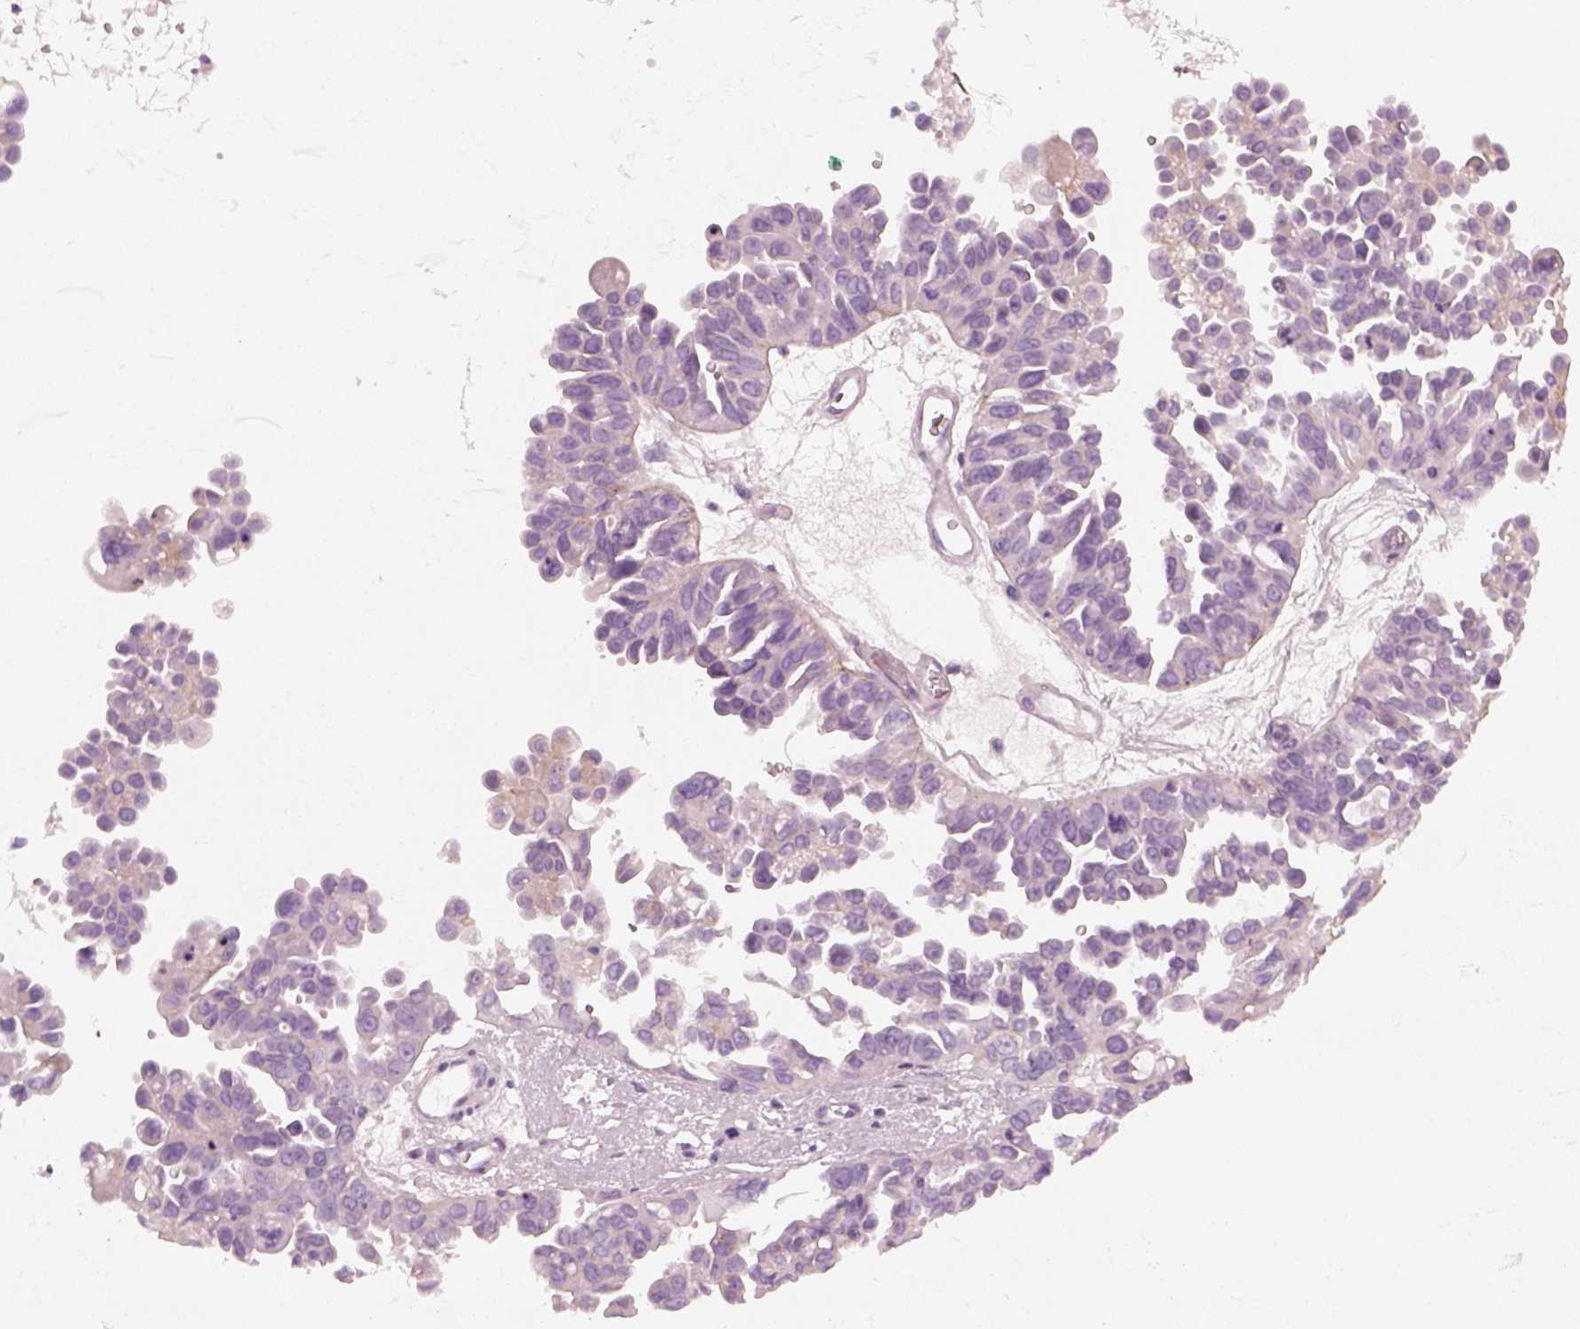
{"staining": {"intensity": "negative", "quantity": "none", "location": "none"}, "tissue": "ovarian cancer", "cell_type": "Tumor cells", "image_type": "cancer", "snomed": [{"axis": "morphology", "description": "Cystadenocarcinoma, serous, NOS"}, {"axis": "topography", "description": "Ovary"}], "caption": "This is an immunohistochemistry image of human ovarian cancer (serous cystadenocarcinoma). There is no expression in tumor cells.", "gene": "CRYBA2", "patient": {"sex": "female", "age": 53}}